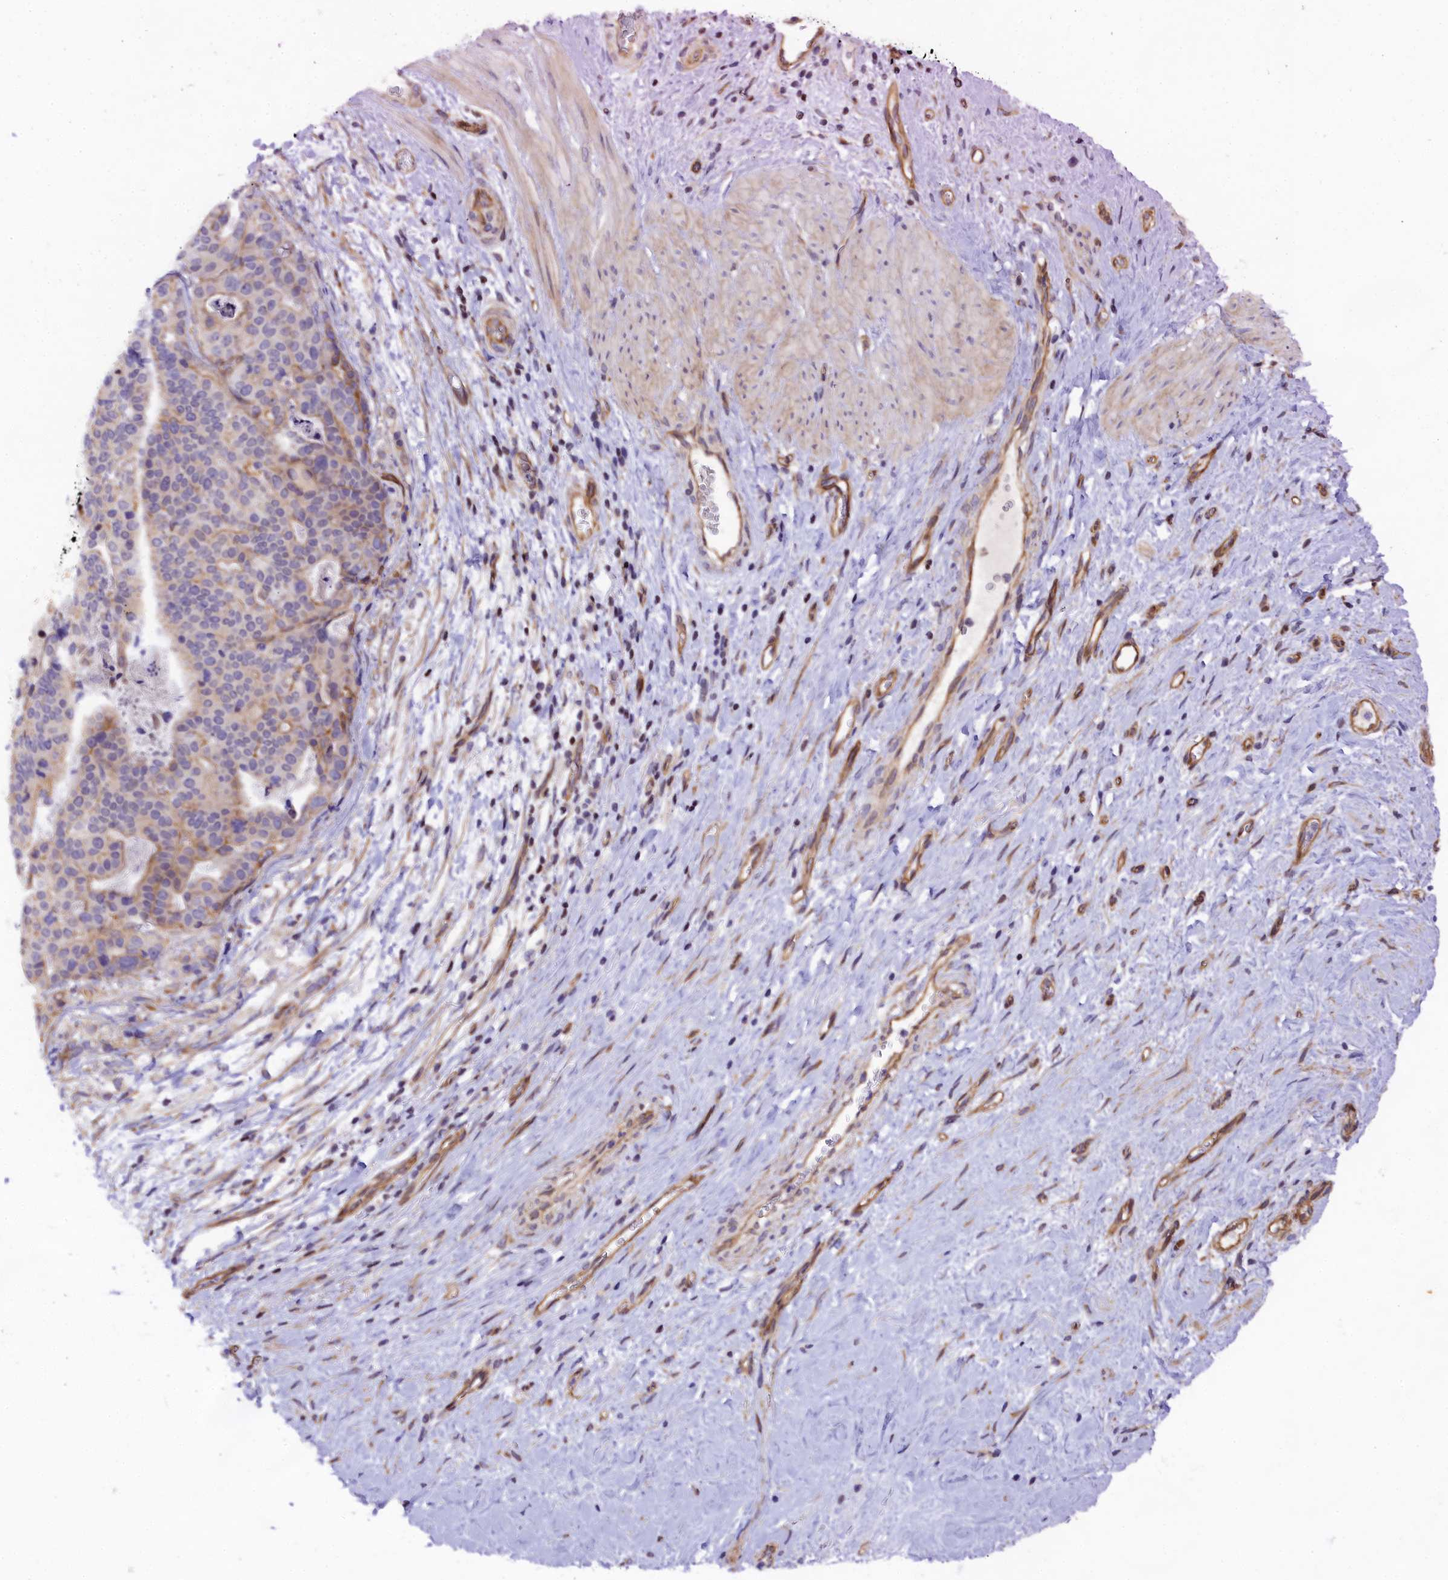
{"staining": {"intensity": "weak", "quantity": "<25%", "location": "cytoplasmic/membranous"}, "tissue": "stomach cancer", "cell_type": "Tumor cells", "image_type": "cancer", "snomed": [{"axis": "morphology", "description": "Adenocarcinoma, NOS"}, {"axis": "topography", "description": "Stomach"}], "caption": "There is no significant expression in tumor cells of stomach adenocarcinoma. (Stains: DAB (3,3'-diaminobenzidine) IHC with hematoxylin counter stain, Microscopy: brightfield microscopy at high magnification).", "gene": "SP4", "patient": {"sex": "male", "age": 48}}